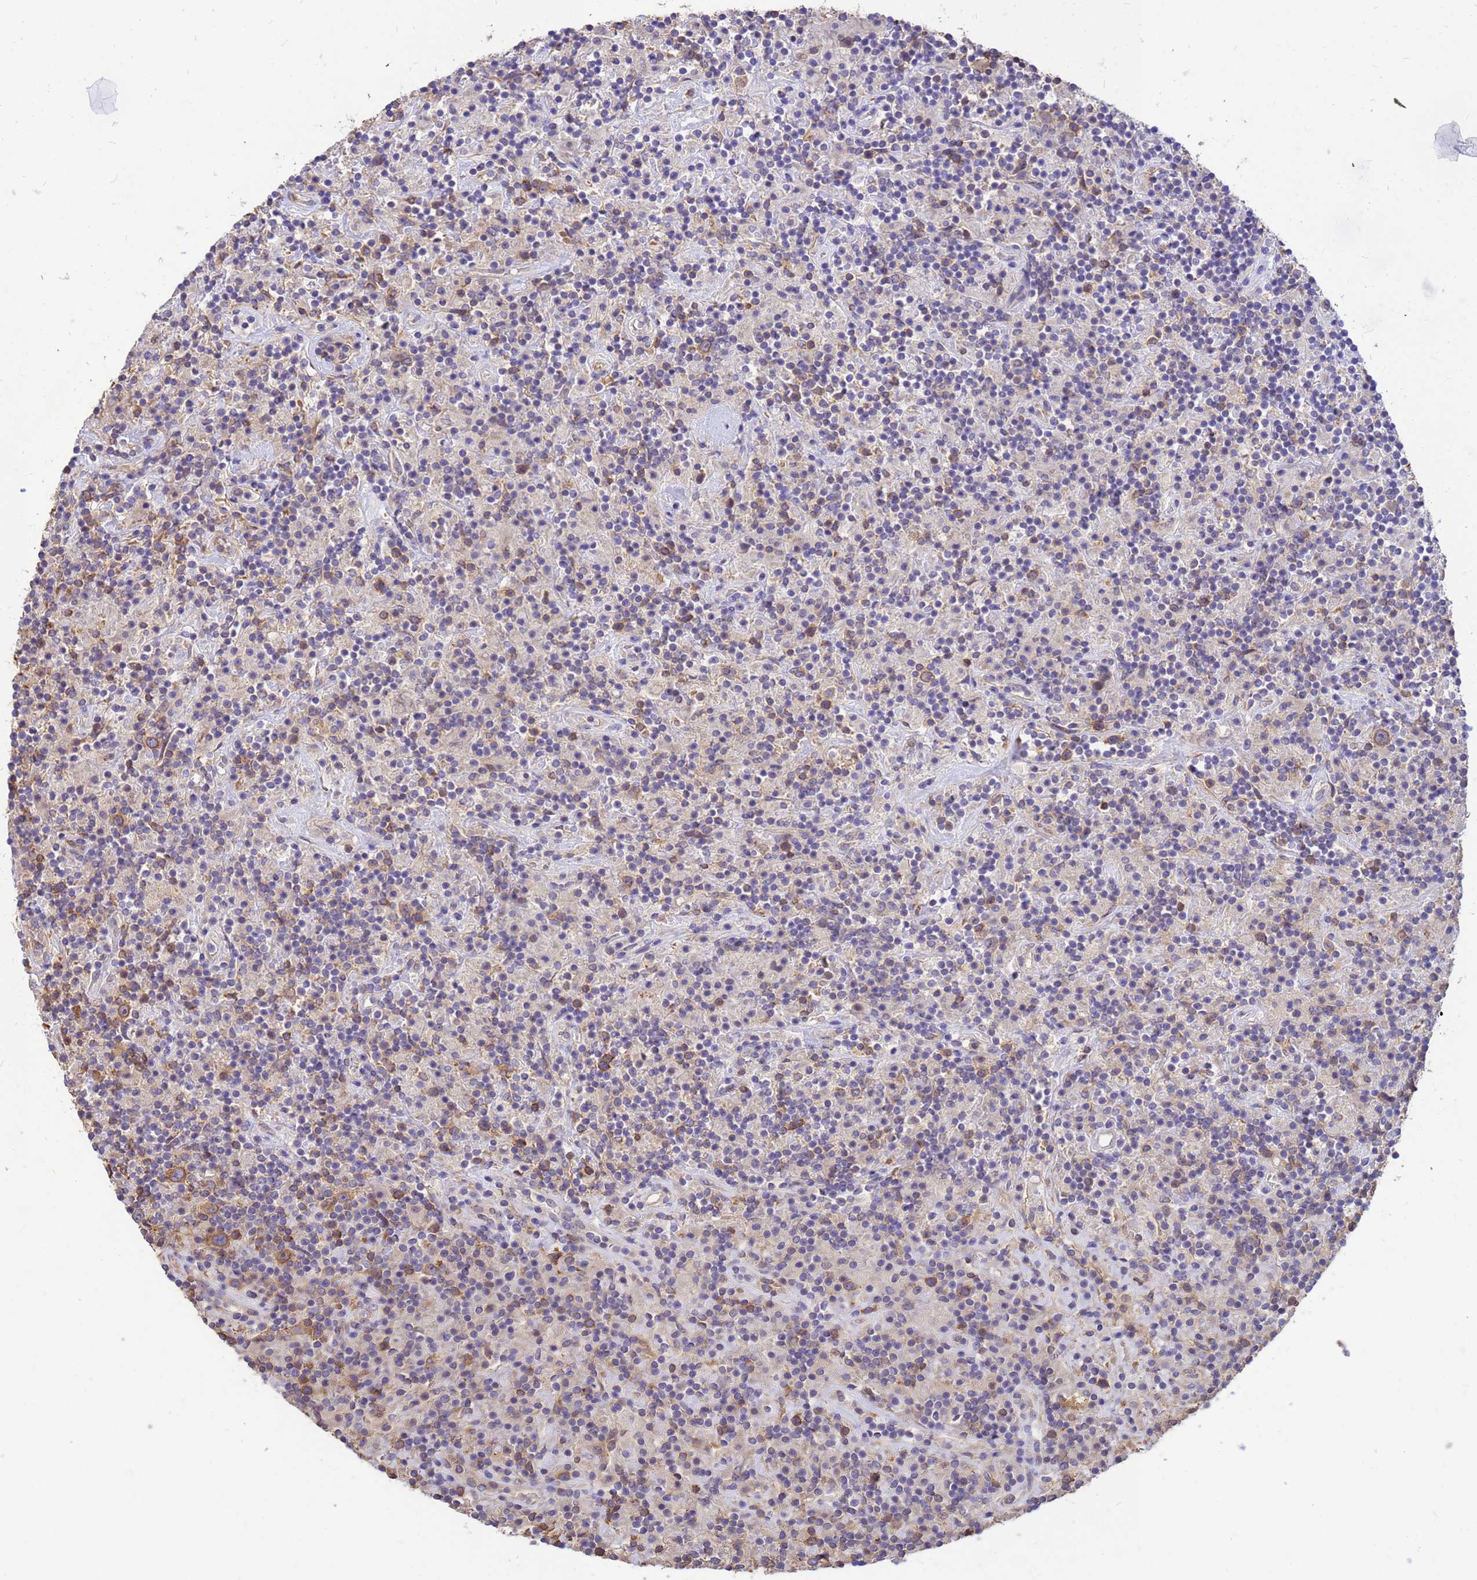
{"staining": {"intensity": "moderate", "quantity": ">75%", "location": "cytoplasmic/membranous"}, "tissue": "lymphoma", "cell_type": "Tumor cells", "image_type": "cancer", "snomed": [{"axis": "morphology", "description": "Hodgkin's disease, NOS"}, {"axis": "topography", "description": "Lymph node"}], "caption": "This micrograph shows immunohistochemistry (IHC) staining of Hodgkin's disease, with medium moderate cytoplasmic/membranous expression in about >75% of tumor cells.", "gene": "TUBB1", "patient": {"sex": "male", "age": 70}}